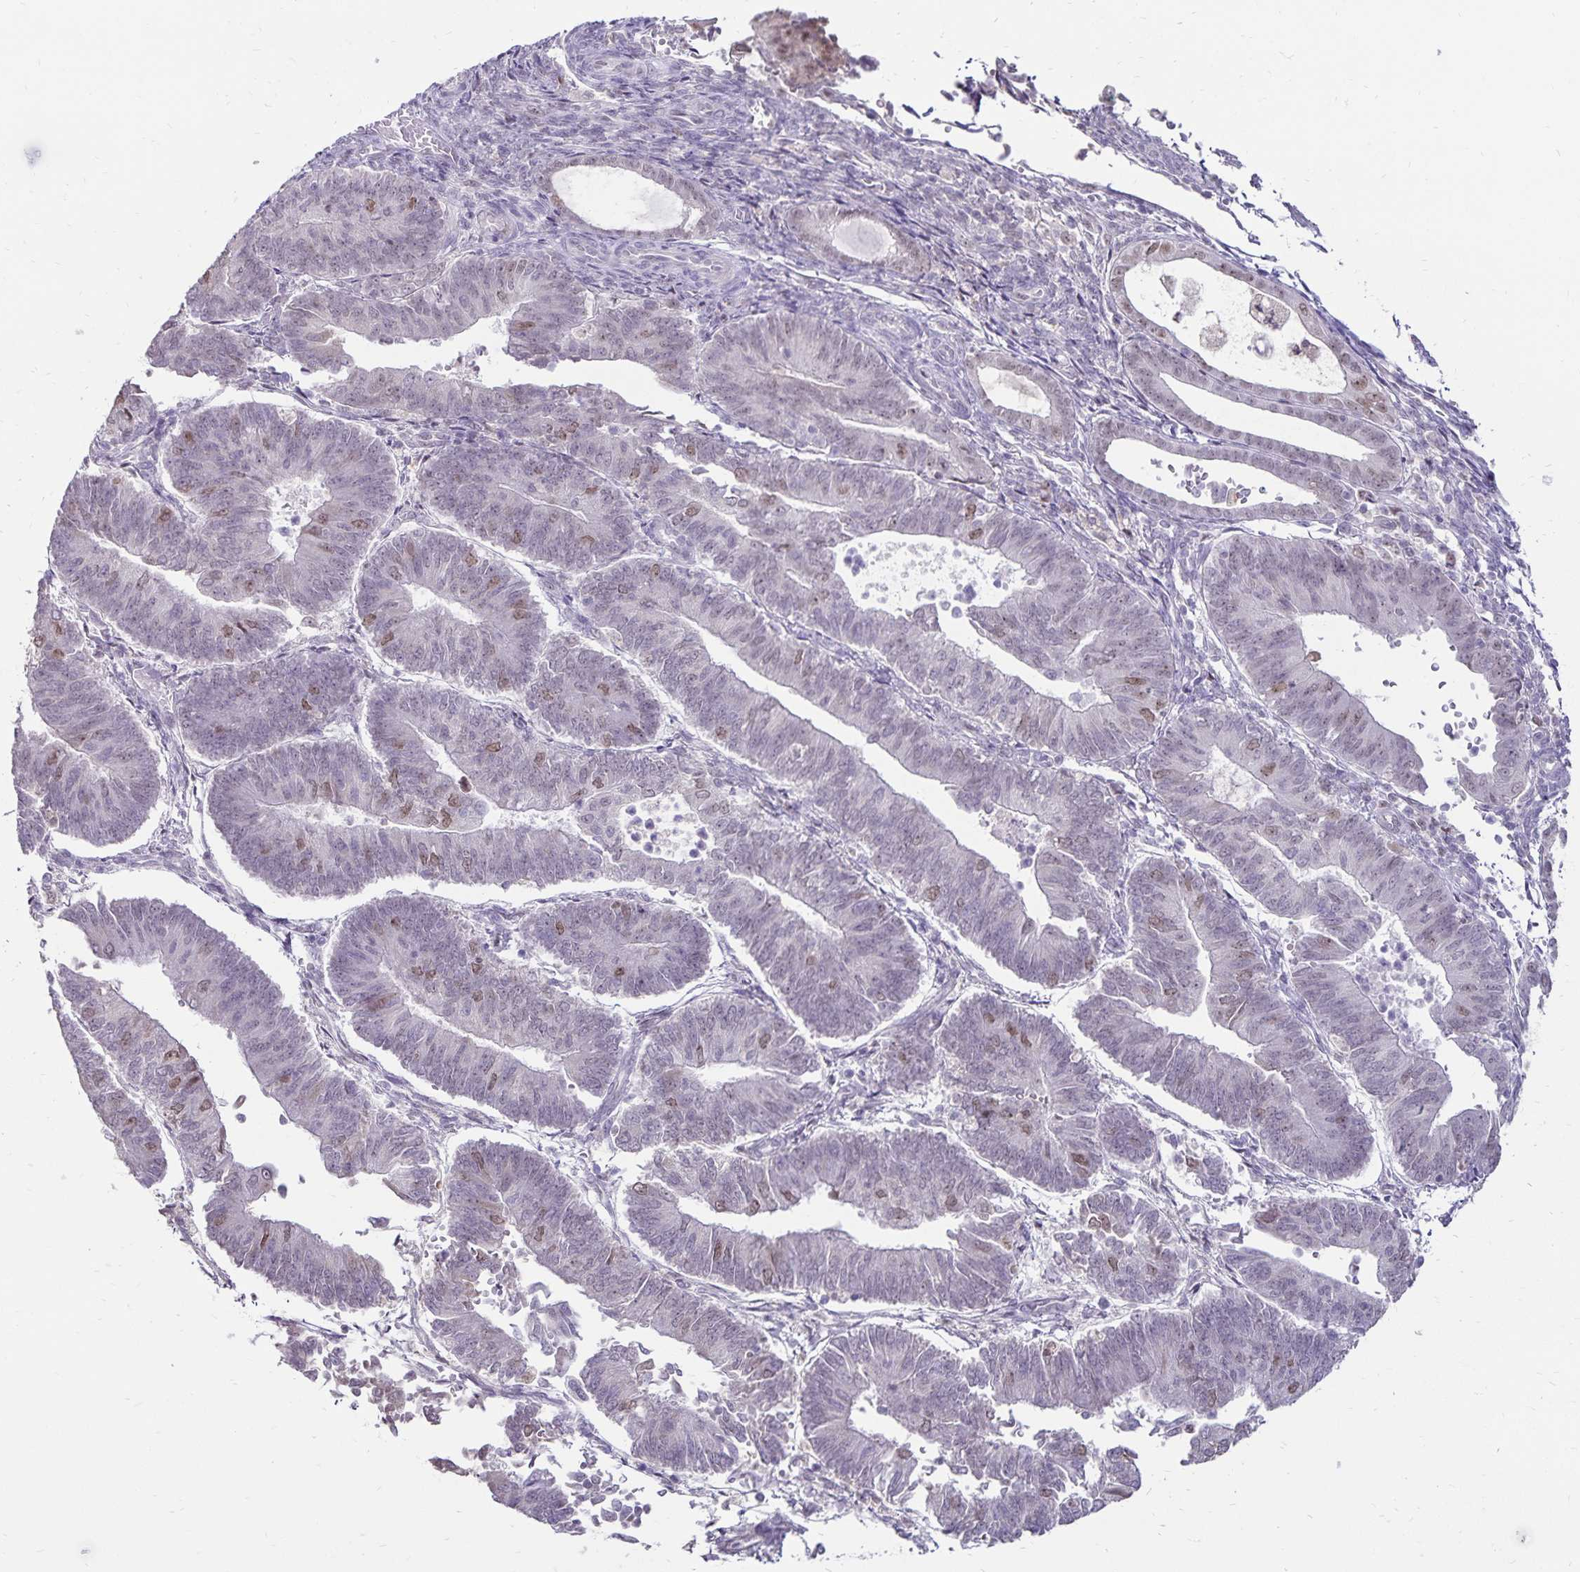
{"staining": {"intensity": "moderate", "quantity": "<25%", "location": "nuclear"}, "tissue": "endometrial cancer", "cell_type": "Tumor cells", "image_type": "cancer", "snomed": [{"axis": "morphology", "description": "Adenocarcinoma, NOS"}, {"axis": "topography", "description": "Endometrium"}], "caption": "Immunohistochemical staining of human endometrial cancer (adenocarcinoma) displays low levels of moderate nuclear positivity in about <25% of tumor cells.", "gene": "POLB", "patient": {"sex": "female", "age": 65}}